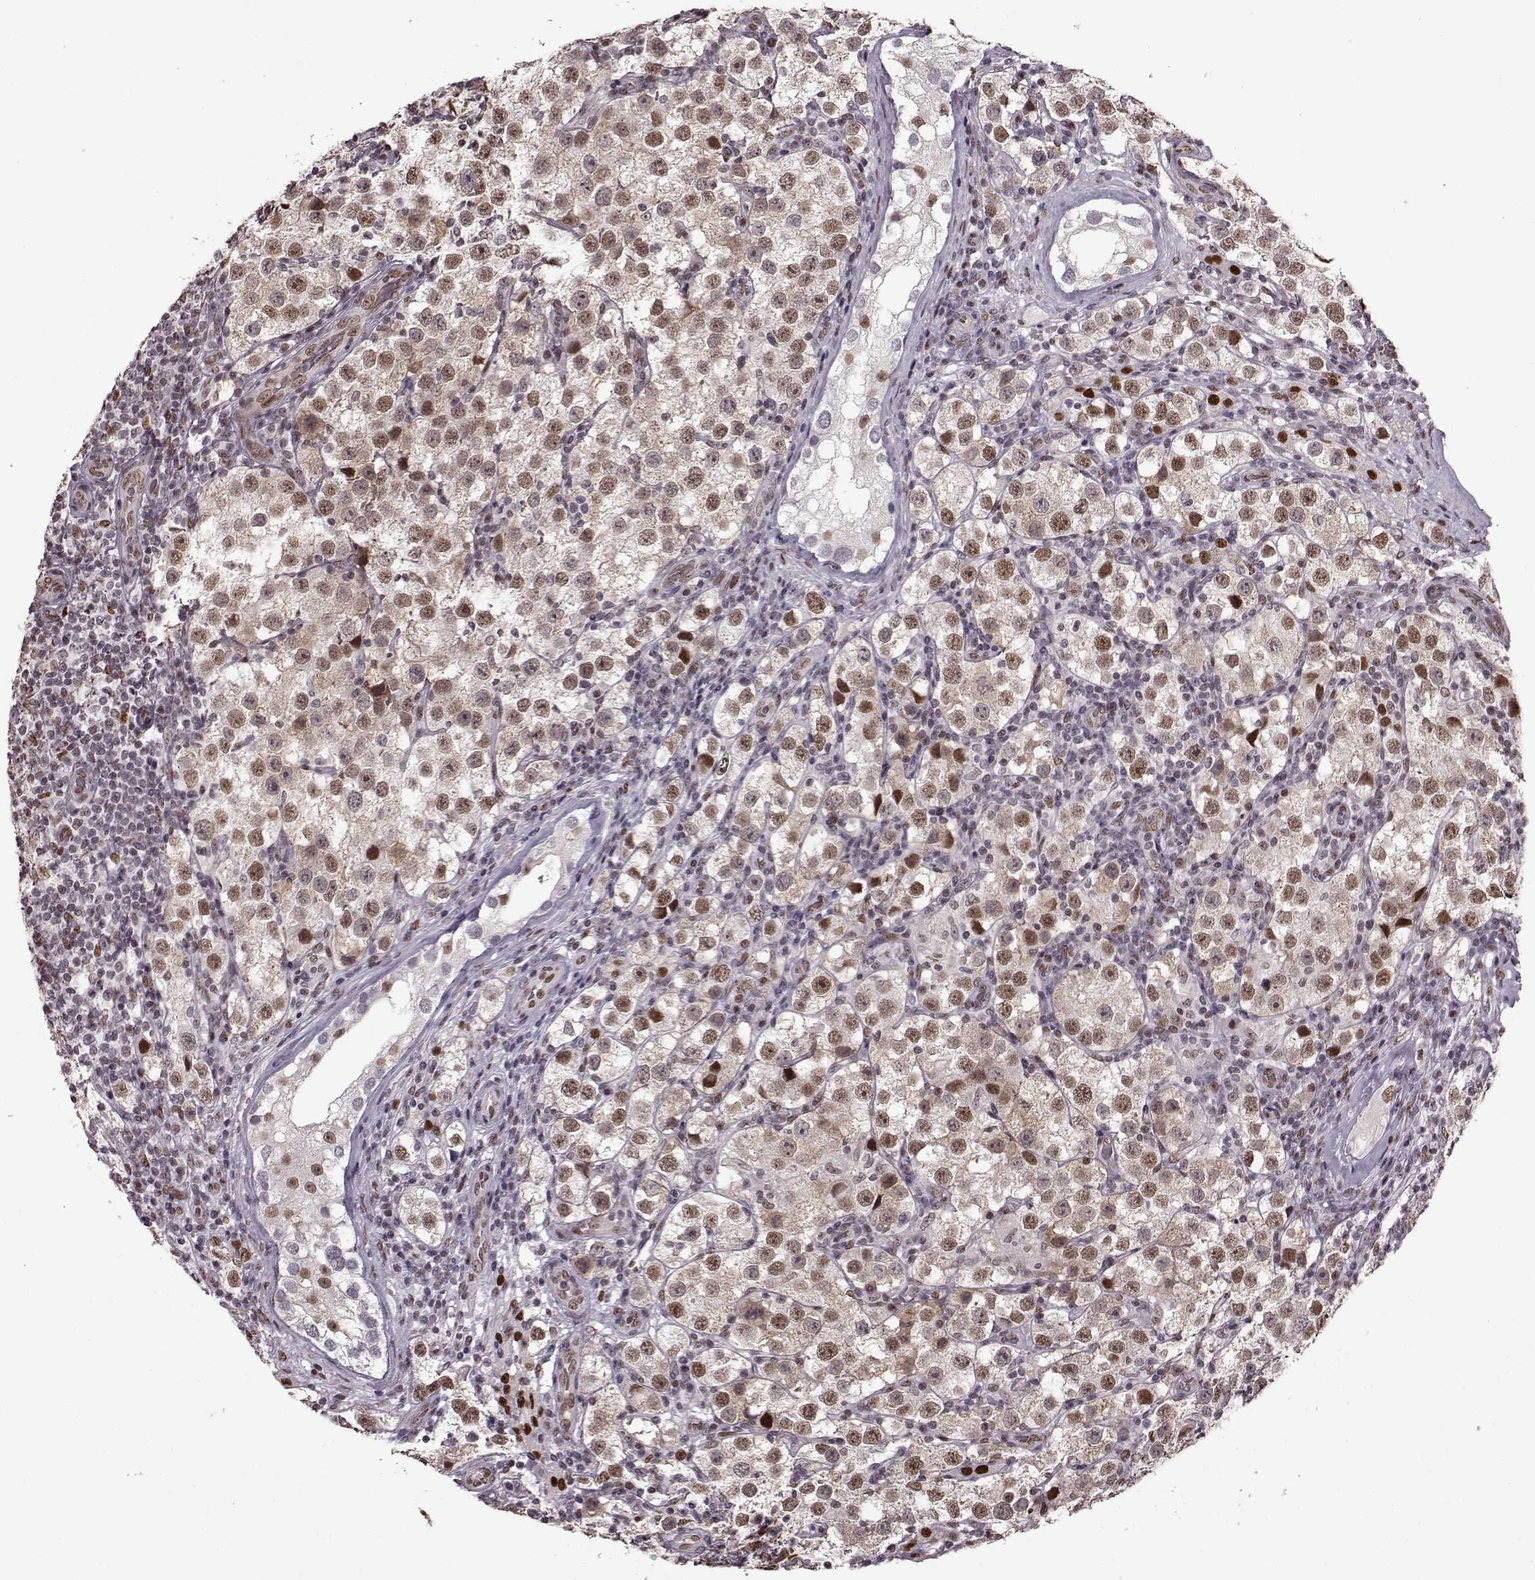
{"staining": {"intensity": "moderate", "quantity": ">75%", "location": "nuclear"}, "tissue": "testis cancer", "cell_type": "Tumor cells", "image_type": "cancer", "snomed": [{"axis": "morphology", "description": "Seminoma, NOS"}, {"axis": "topography", "description": "Testis"}], "caption": "Approximately >75% of tumor cells in testis cancer display moderate nuclear protein expression as visualized by brown immunohistochemical staining.", "gene": "FTO", "patient": {"sex": "male", "age": 37}}